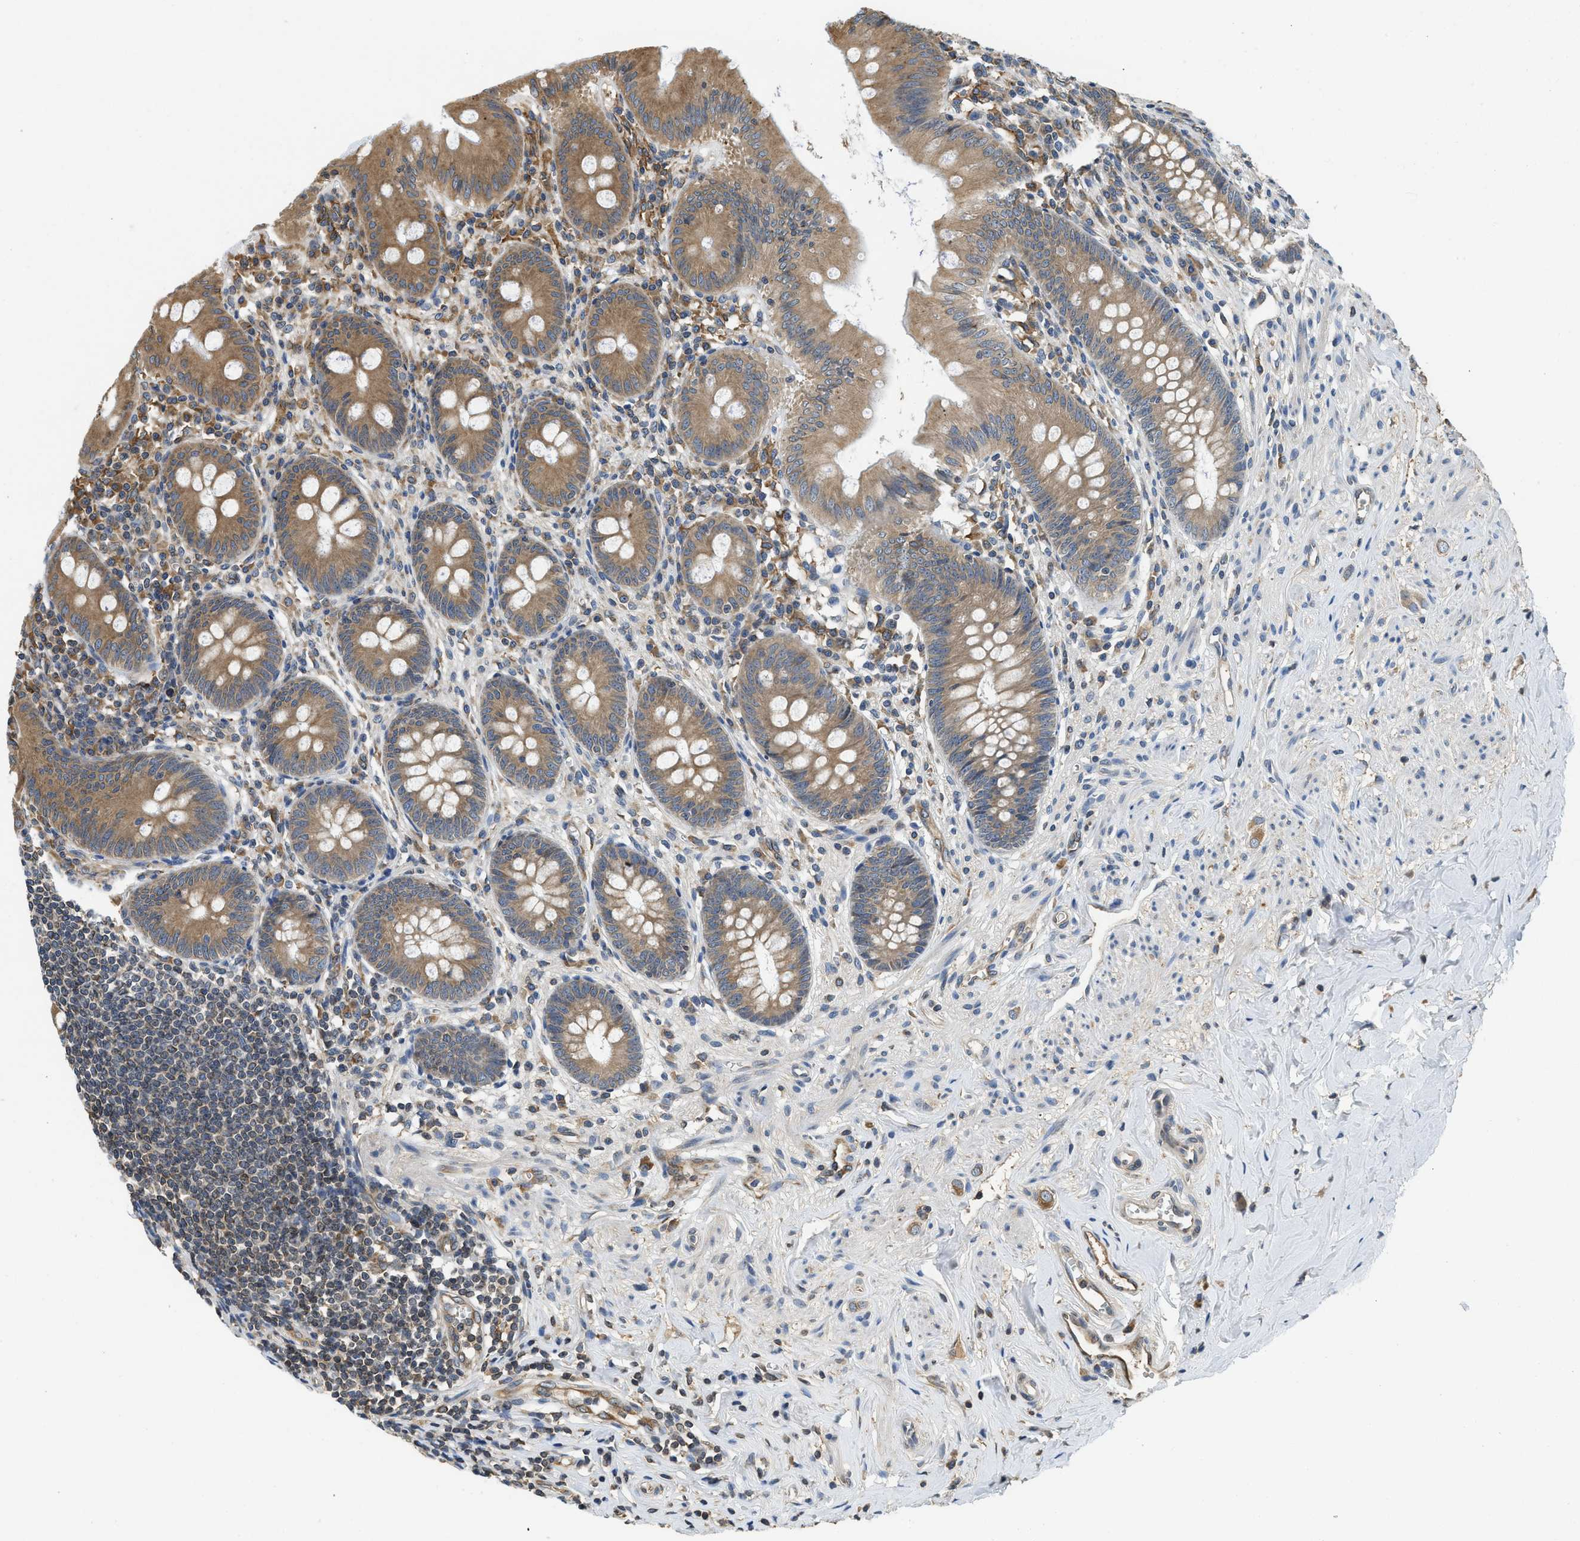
{"staining": {"intensity": "moderate", "quantity": ">75%", "location": "cytoplasmic/membranous"}, "tissue": "appendix", "cell_type": "Glandular cells", "image_type": "normal", "snomed": [{"axis": "morphology", "description": "Normal tissue, NOS"}, {"axis": "topography", "description": "Appendix"}], "caption": "A medium amount of moderate cytoplasmic/membranous expression is identified in approximately >75% of glandular cells in normal appendix.", "gene": "BCAP31", "patient": {"sex": "male", "age": 56}}